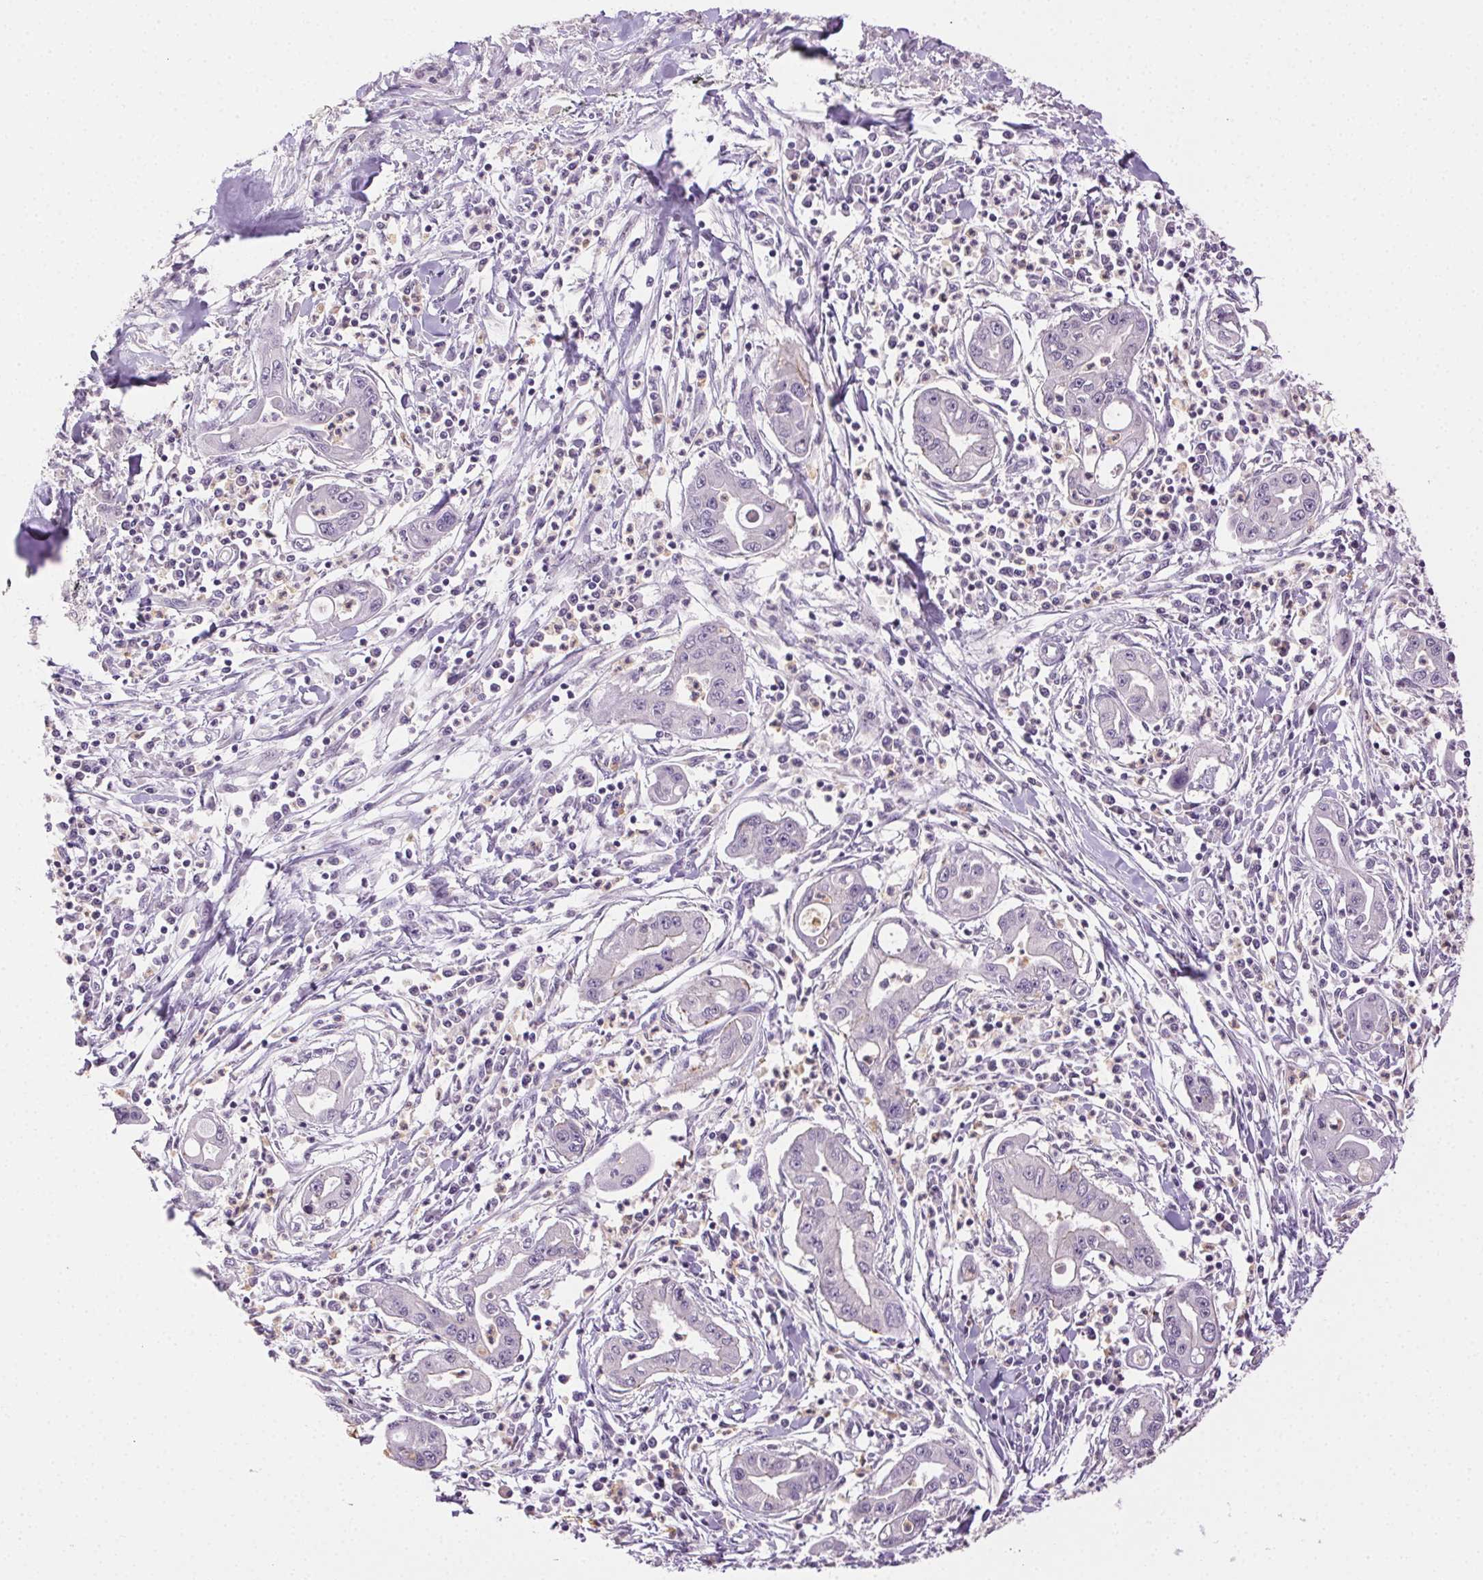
{"staining": {"intensity": "negative", "quantity": "none", "location": "none"}, "tissue": "pancreatic cancer", "cell_type": "Tumor cells", "image_type": "cancer", "snomed": [{"axis": "morphology", "description": "Adenocarcinoma, NOS"}, {"axis": "topography", "description": "Pancreas"}], "caption": "High magnification brightfield microscopy of adenocarcinoma (pancreatic) stained with DAB (brown) and counterstained with hematoxylin (blue): tumor cells show no significant expression. The staining was performed using DAB (3,3'-diaminobenzidine) to visualize the protein expression in brown, while the nuclei were stained in blue with hematoxylin (Magnification: 20x).", "gene": "CLDN10", "patient": {"sex": "male", "age": 72}}